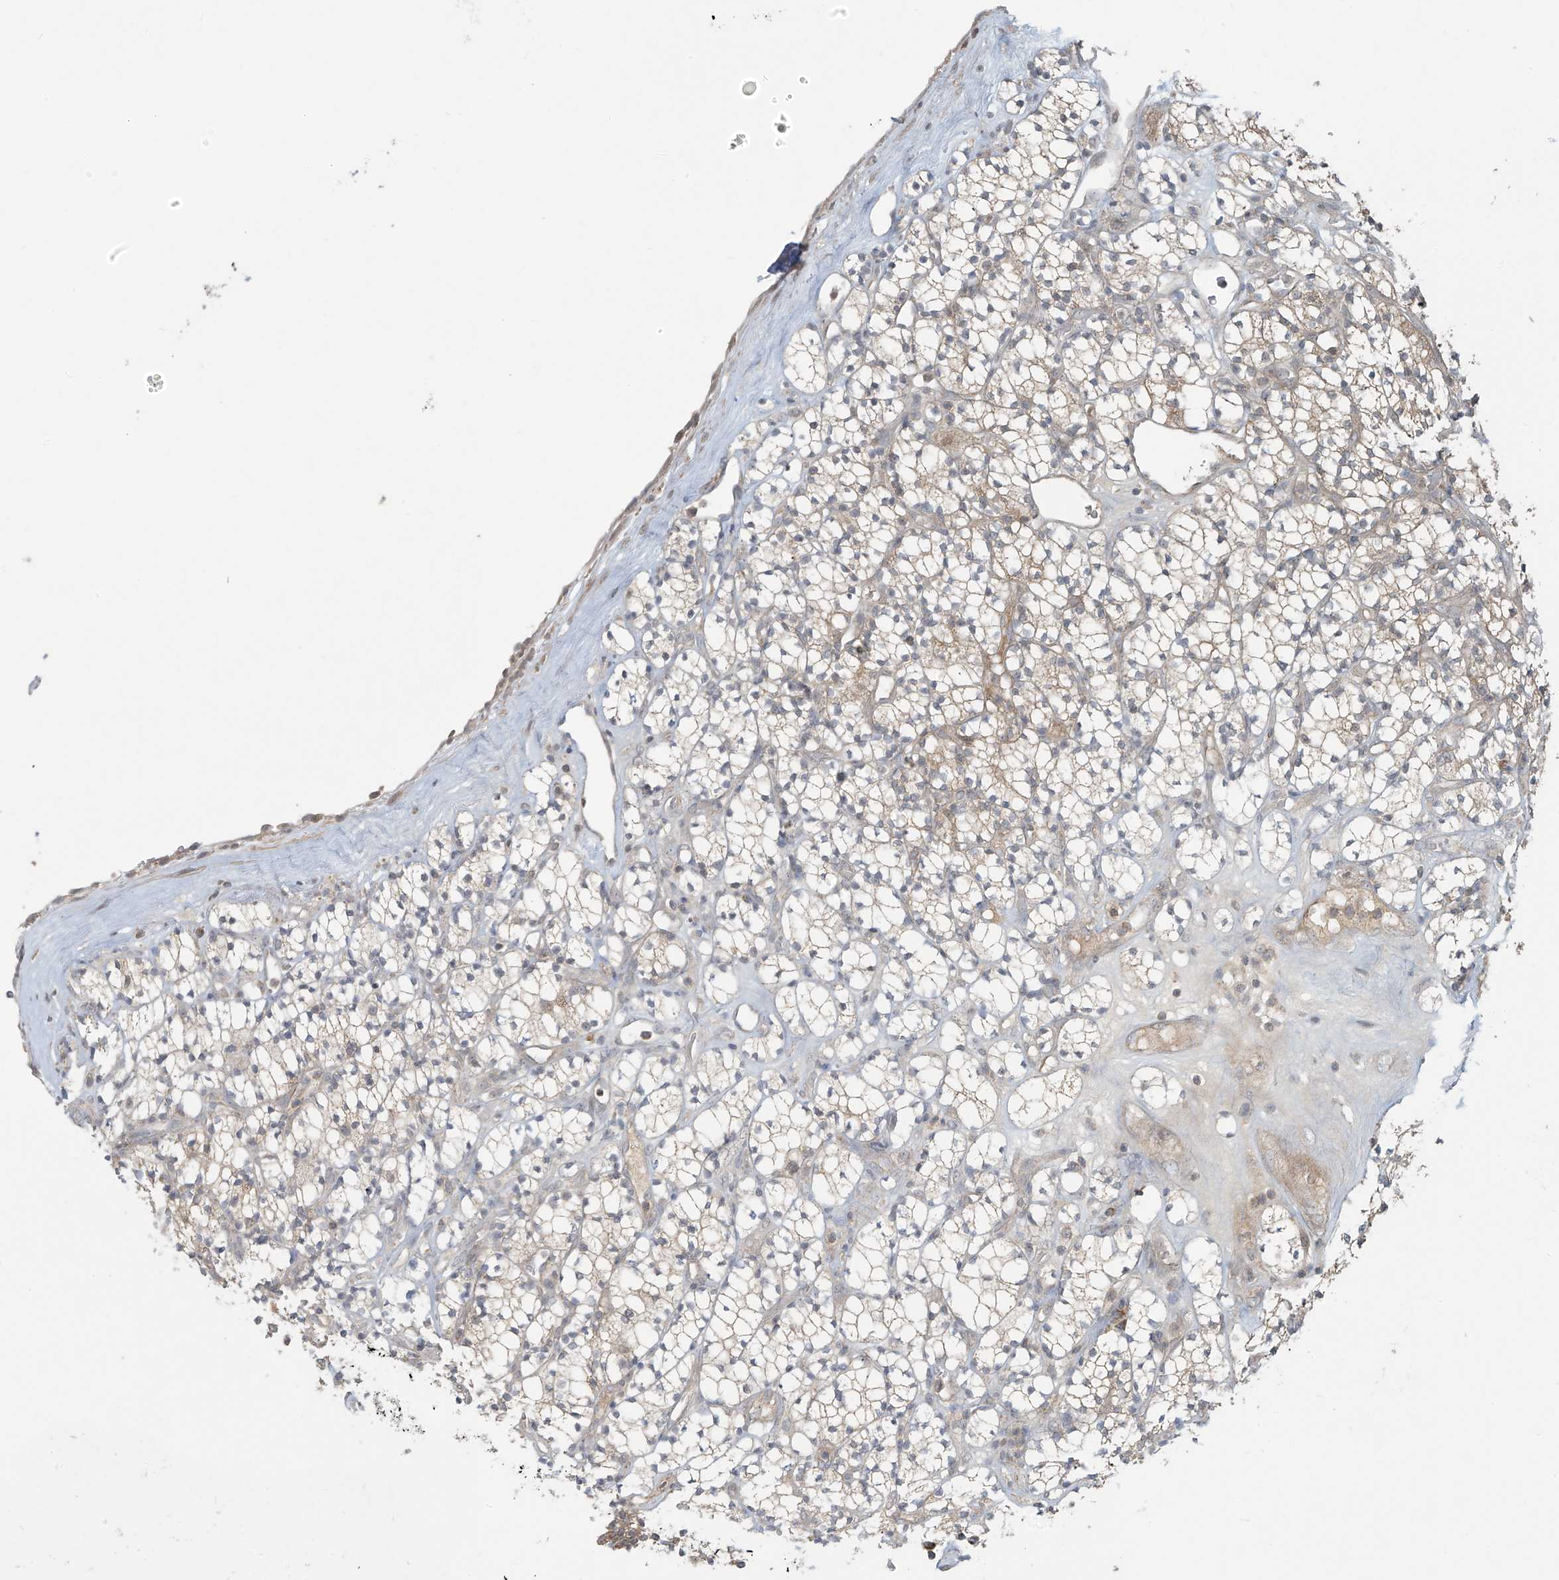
{"staining": {"intensity": "weak", "quantity": "25%-75%", "location": "cytoplasmic/membranous"}, "tissue": "renal cancer", "cell_type": "Tumor cells", "image_type": "cancer", "snomed": [{"axis": "morphology", "description": "Adenocarcinoma, NOS"}, {"axis": "topography", "description": "Kidney"}], "caption": "Renal cancer (adenocarcinoma) stained for a protein reveals weak cytoplasmic/membranous positivity in tumor cells. (IHC, brightfield microscopy, high magnification).", "gene": "HDDC2", "patient": {"sex": "male", "age": 77}}